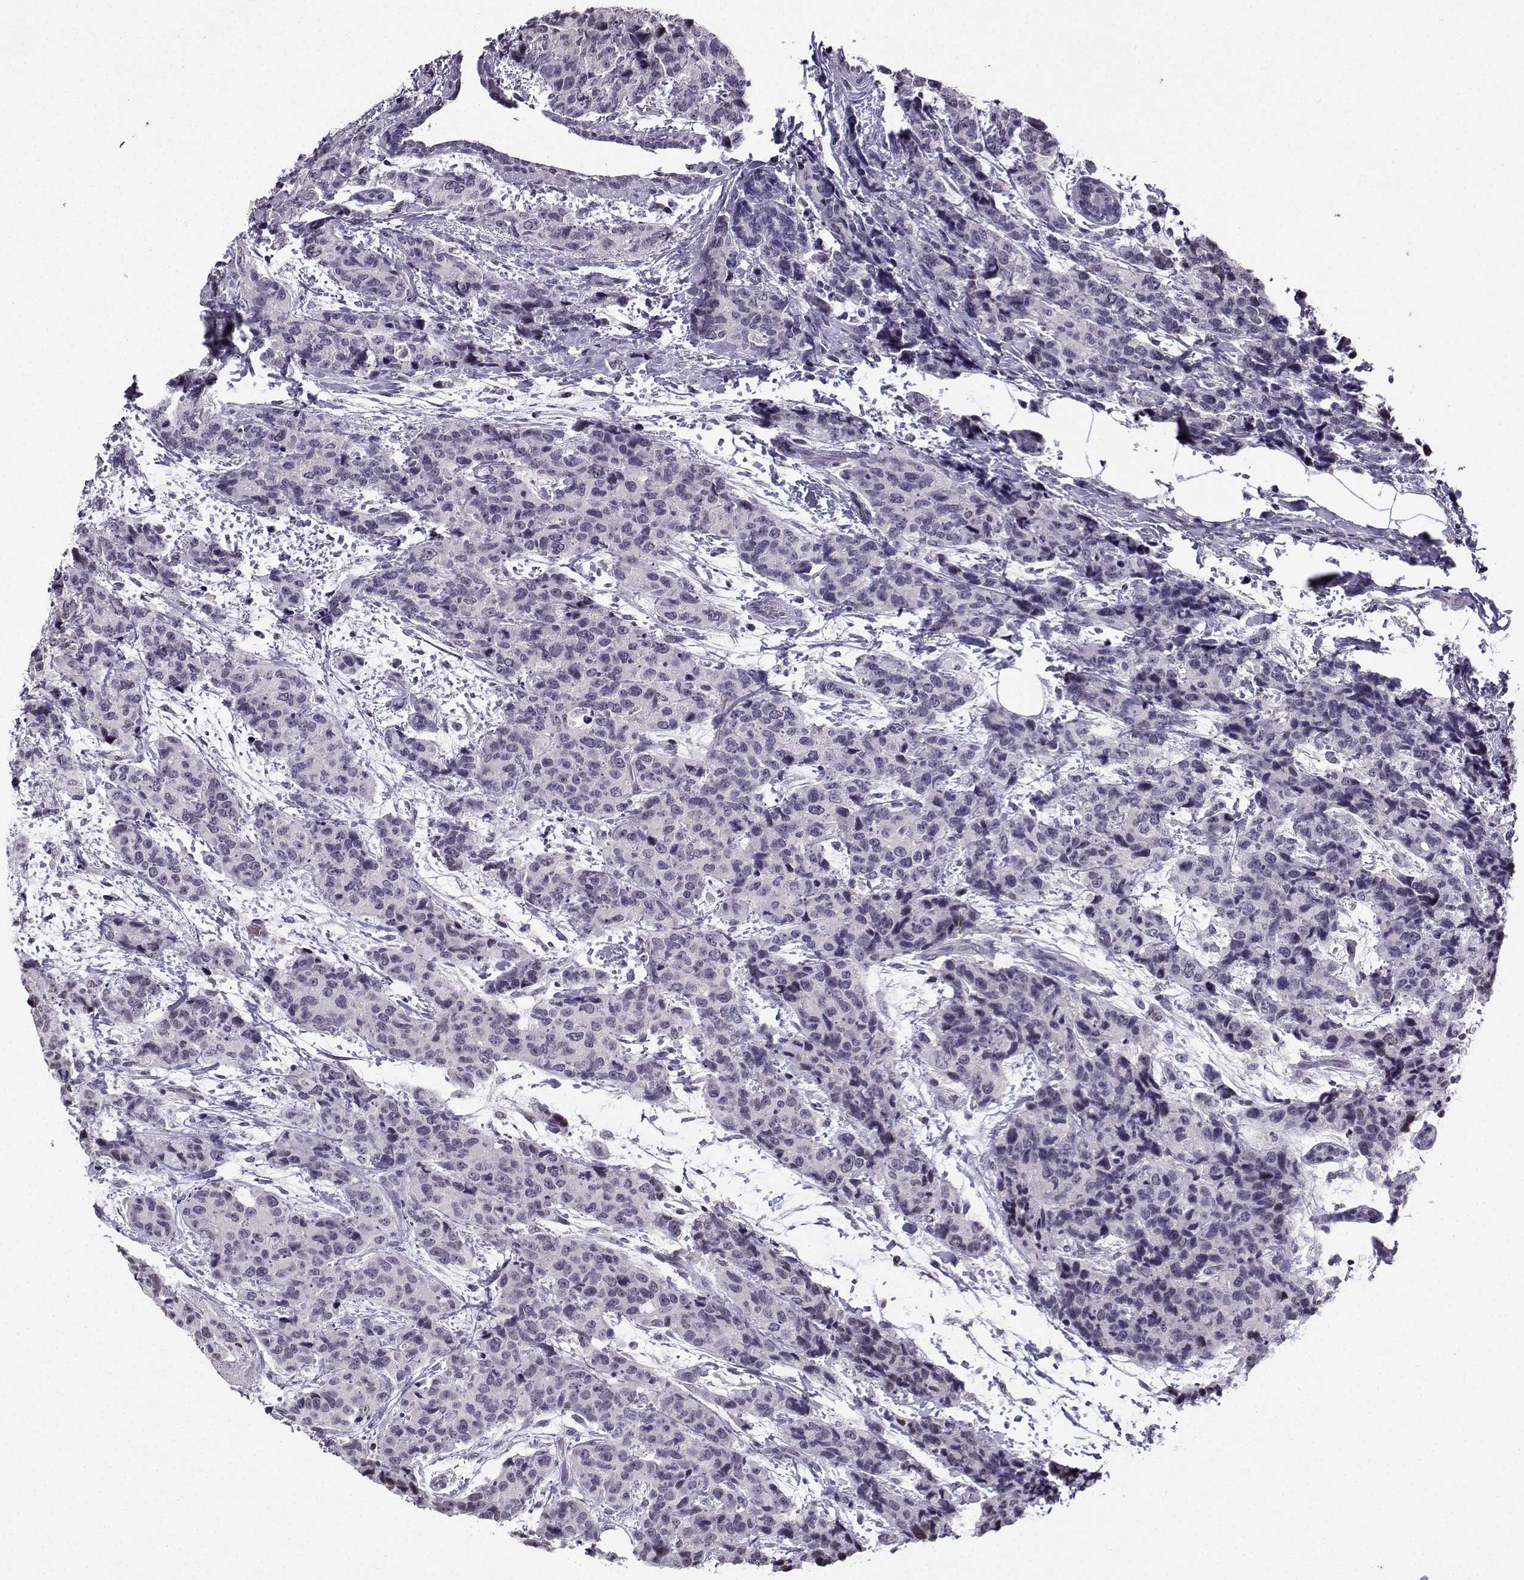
{"staining": {"intensity": "negative", "quantity": "none", "location": "none"}, "tissue": "breast cancer", "cell_type": "Tumor cells", "image_type": "cancer", "snomed": [{"axis": "morphology", "description": "Lobular carcinoma"}, {"axis": "topography", "description": "Breast"}], "caption": "Photomicrograph shows no significant protein expression in tumor cells of breast cancer.", "gene": "LRFN2", "patient": {"sex": "female", "age": 59}}